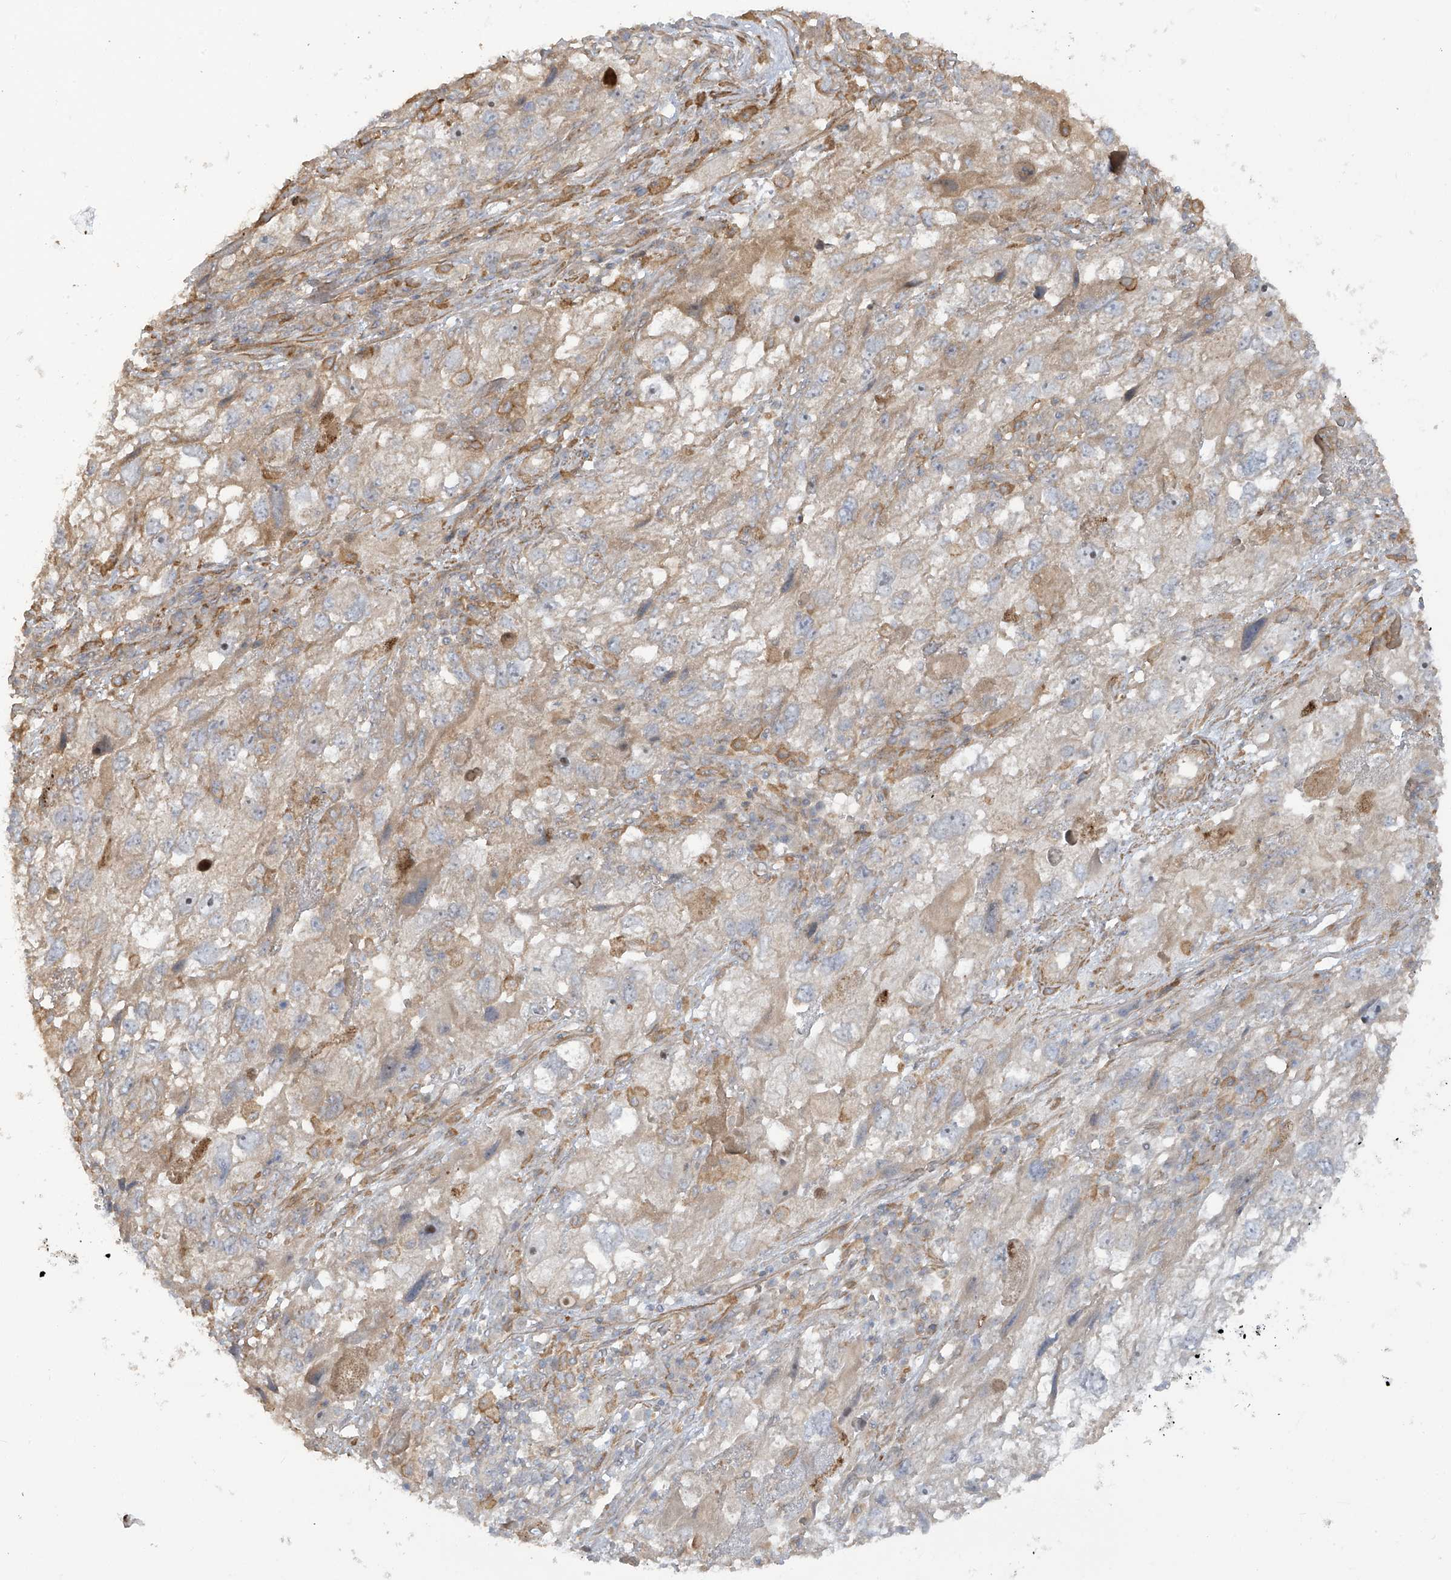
{"staining": {"intensity": "weak", "quantity": "<25%", "location": "cytoplasmic/membranous"}, "tissue": "endometrial cancer", "cell_type": "Tumor cells", "image_type": "cancer", "snomed": [{"axis": "morphology", "description": "Adenocarcinoma, NOS"}, {"axis": "topography", "description": "Endometrium"}], "caption": "DAB (3,3'-diaminobenzidine) immunohistochemical staining of human endometrial adenocarcinoma exhibits no significant staining in tumor cells.", "gene": "ENTR1", "patient": {"sex": "female", "age": 49}}